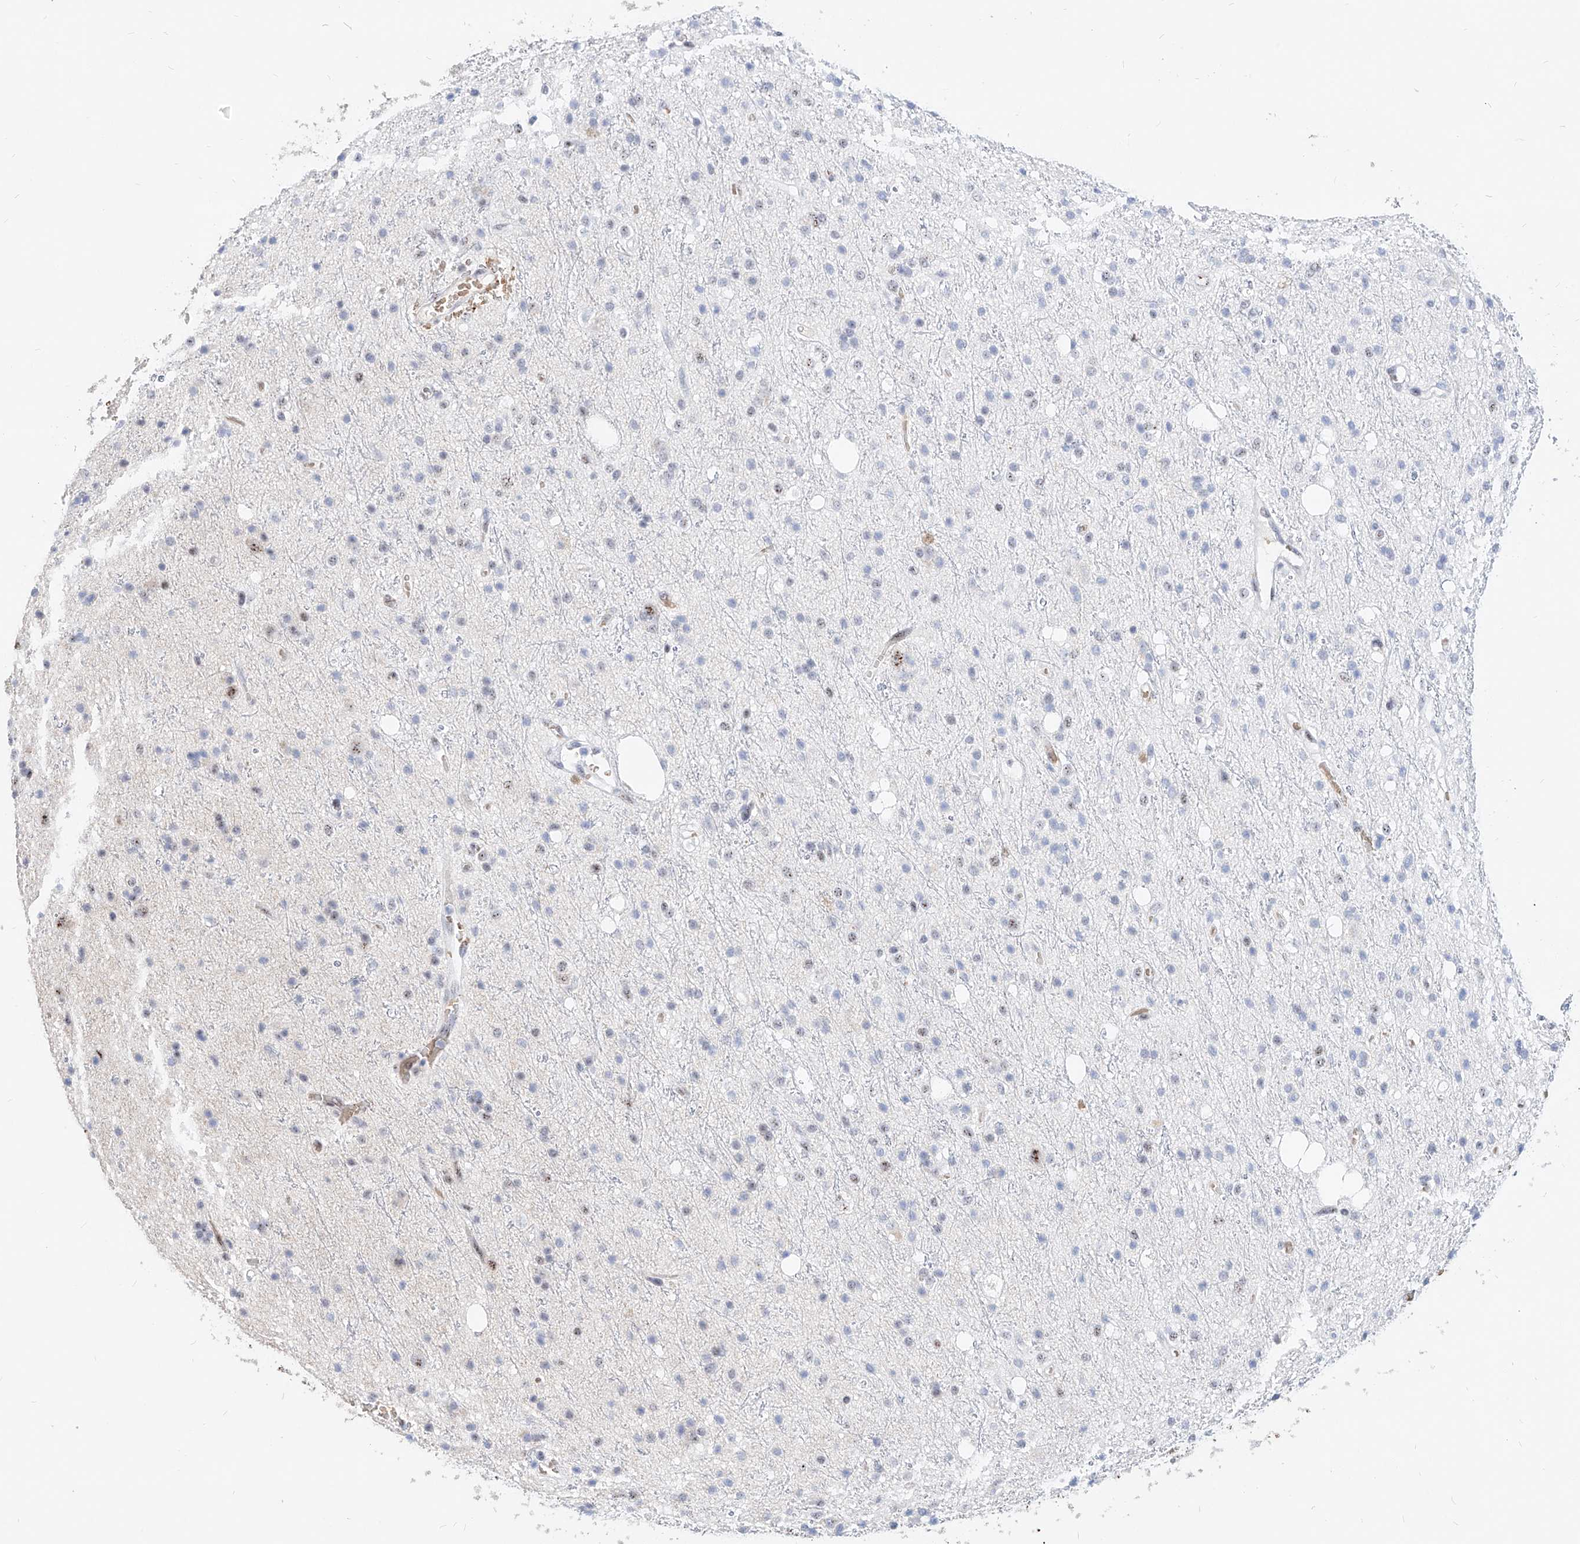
{"staining": {"intensity": "negative", "quantity": "none", "location": "none"}, "tissue": "glioma", "cell_type": "Tumor cells", "image_type": "cancer", "snomed": [{"axis": "morphology", "description": "Glioma, malignant, High grade"}, {"axis": "topography", "description": "Brain"}], "caption": "Human glioma stained for a protein using immunohistochemistry shows no positivity in tumor cells.", "gene": "ZFP42", "patient": {"sex": "male", "age": 47}}